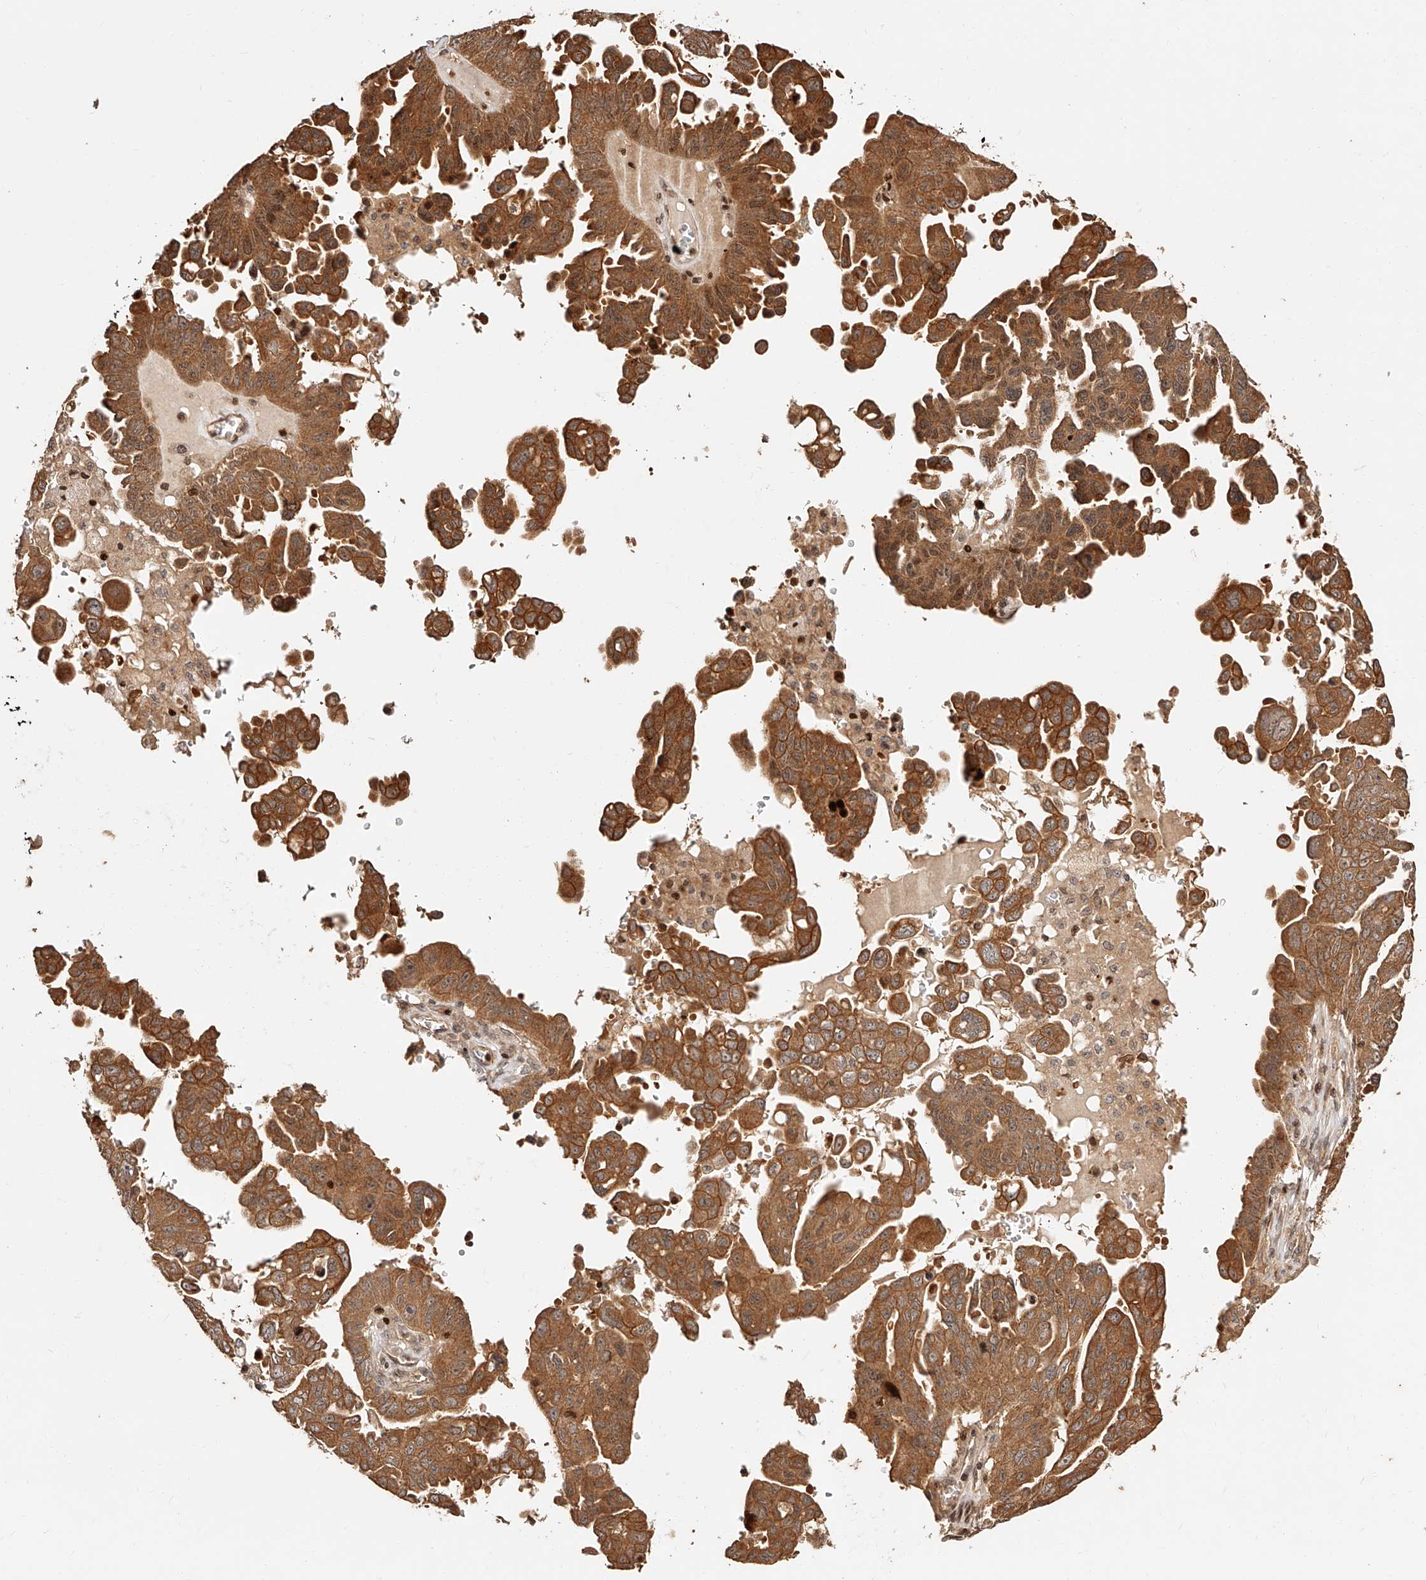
{"staining": {"intensity": "moderate", "quantity": ">75%", "location": "cytoplasmic/membranous"}, "tissue": "ovarian cancer", "cell_type": "Tumor cells", "image_type": "cancer", "snomed": [{"axis": "morphology", "description": "Carcinoma, endometroid"}, {"axis": "topography", "description": "Ovary"}], "caption": "The micrograph reveals immunohistochemical staining of endometroid carcinoma (ovarian). There is moderate cytoplasmic/membranous positivity is present in about >75% of tumor cells. (IHC, brightfield microscopy, high magnification).", "gene": "PFDN2", "patient": {"sex": "female", "age": 62}}